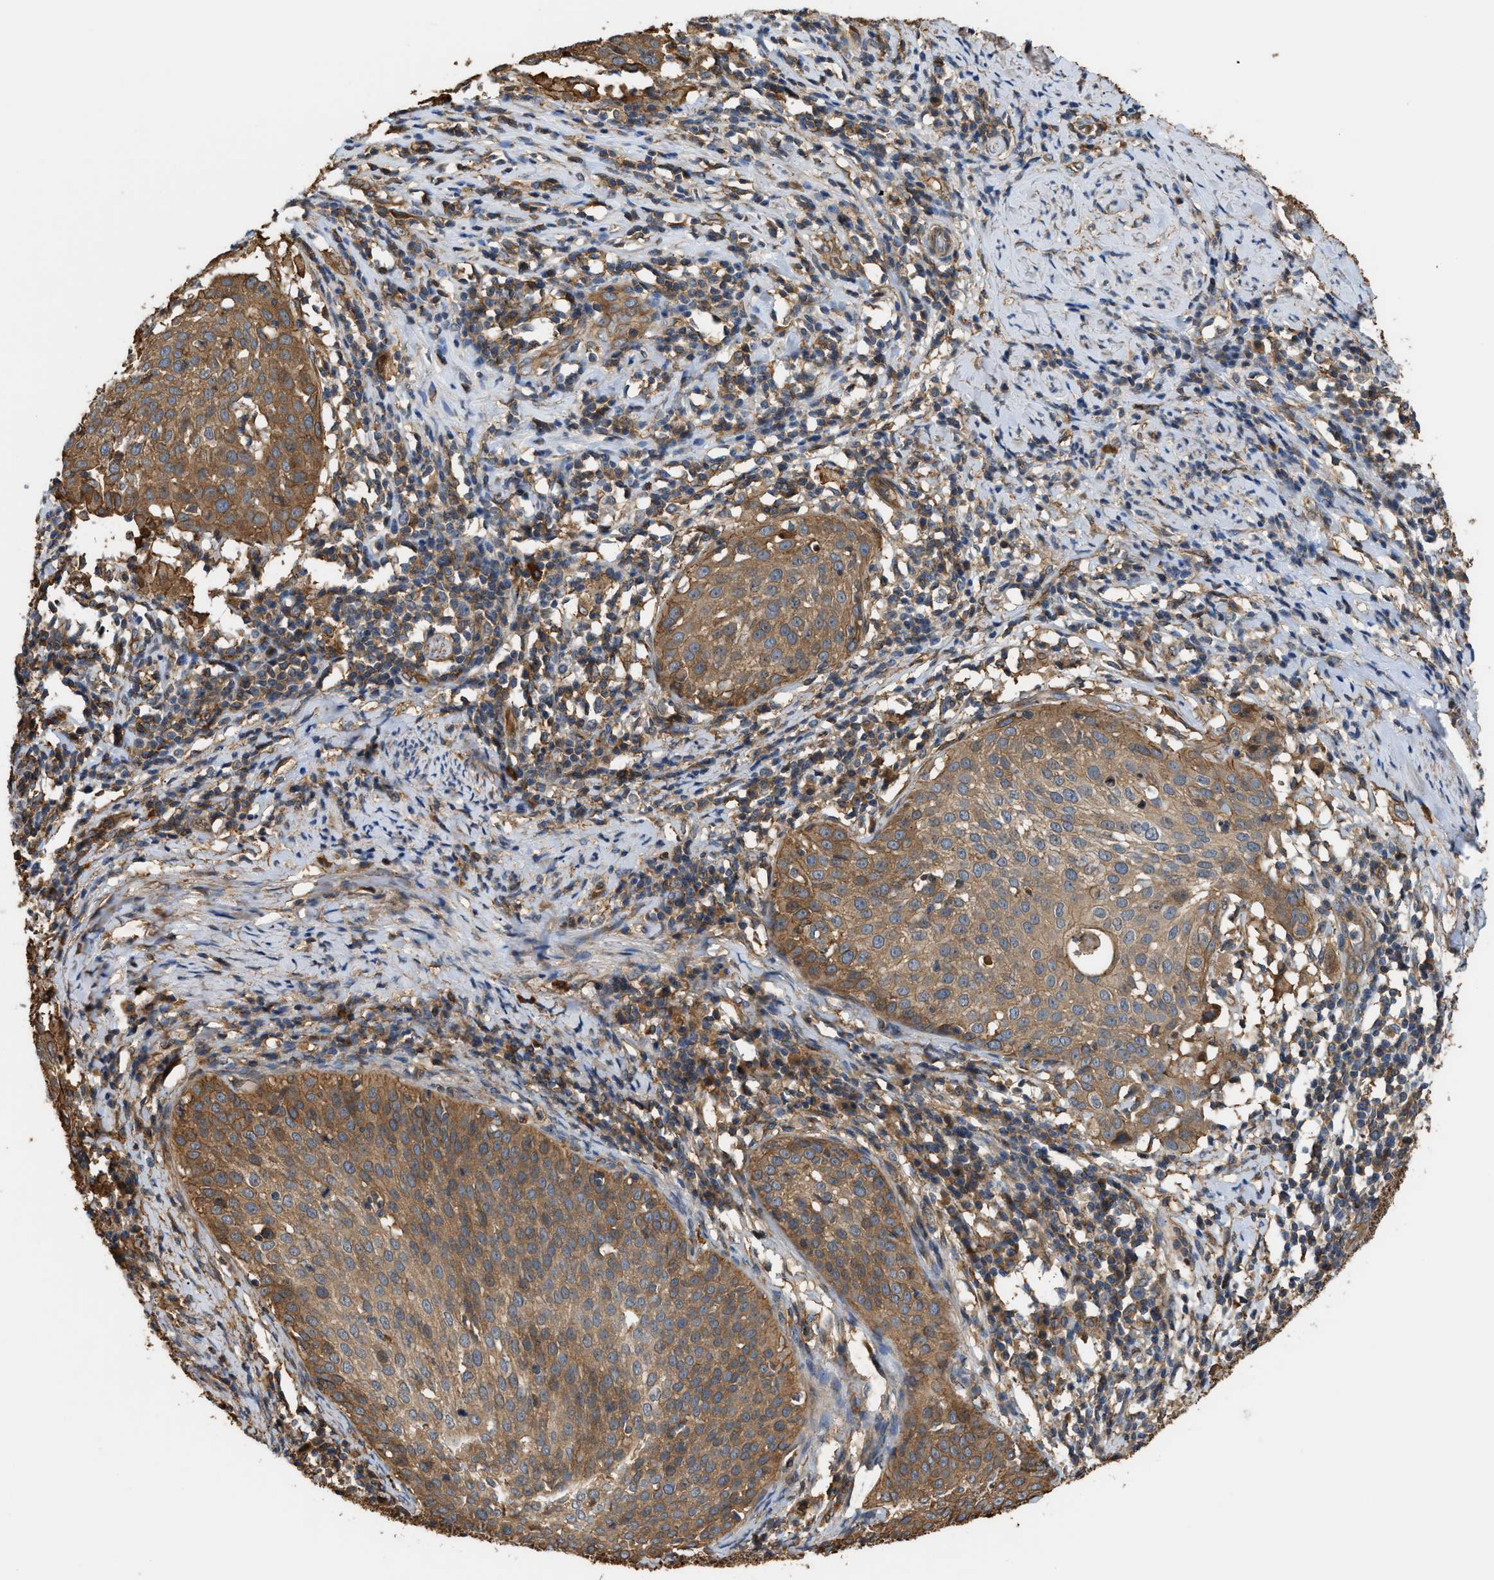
{"staining": {"intensity": "moderate", "quantity": ">75%", "location": "cytoplasmic/membranous"}, "tissue": "cervical cancer", "cell_type": "Tumor cells", "image_type": "cancer", "snomed": [{"axis": "morphology", "description": "Squamous cell carcinoma, NOS"}, {"axis": "topography", "description": "Cervix"}], "caption": "The micrograph exhibits staining of squamous cell carcinoma (cervical), revealing moderate cytoplasmic/membranous protein positivity (brown color) within tumor cells.", "gene": "DDHD2", "patient": {"sex": "female", "age": 51}}